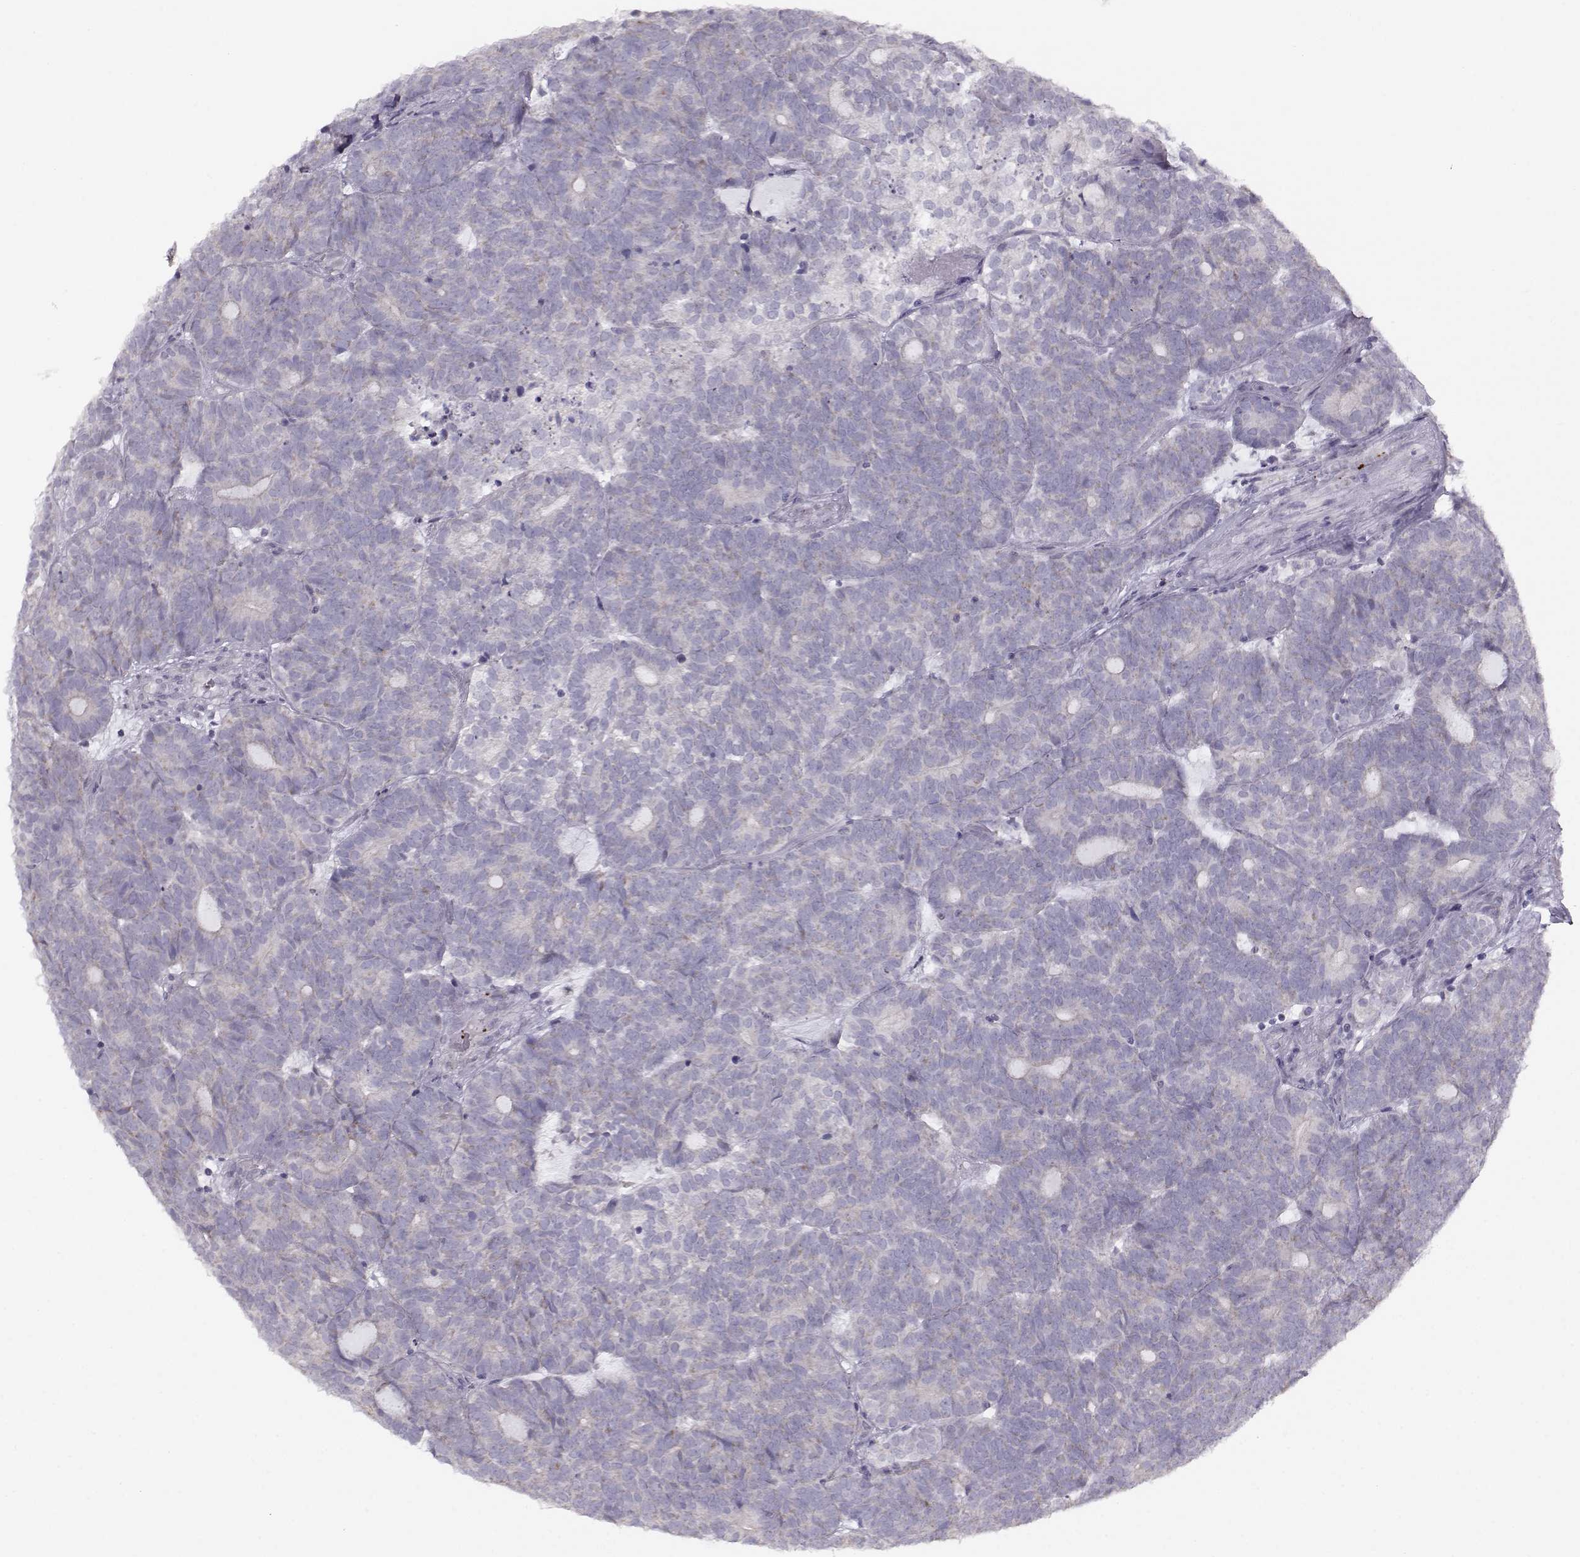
{"staining": {"intensity": "negative", "quantity": "none", "location": "none"}, "tissue": "head and neck cancer", "cell_type": "Tumor cells", "image_type": "cancer", "snomed": [{"axis": "morphology", "description": "Adenocarcinoma, NOS"}, {"axis": "topography", "description": "Head-Neck"}], "caption": "There is no significant staining in tumor cells of head and neck cancer (adenocarcinoma).", "gene": "KLF17", "patient": {"sex": "female", "age": 81}}